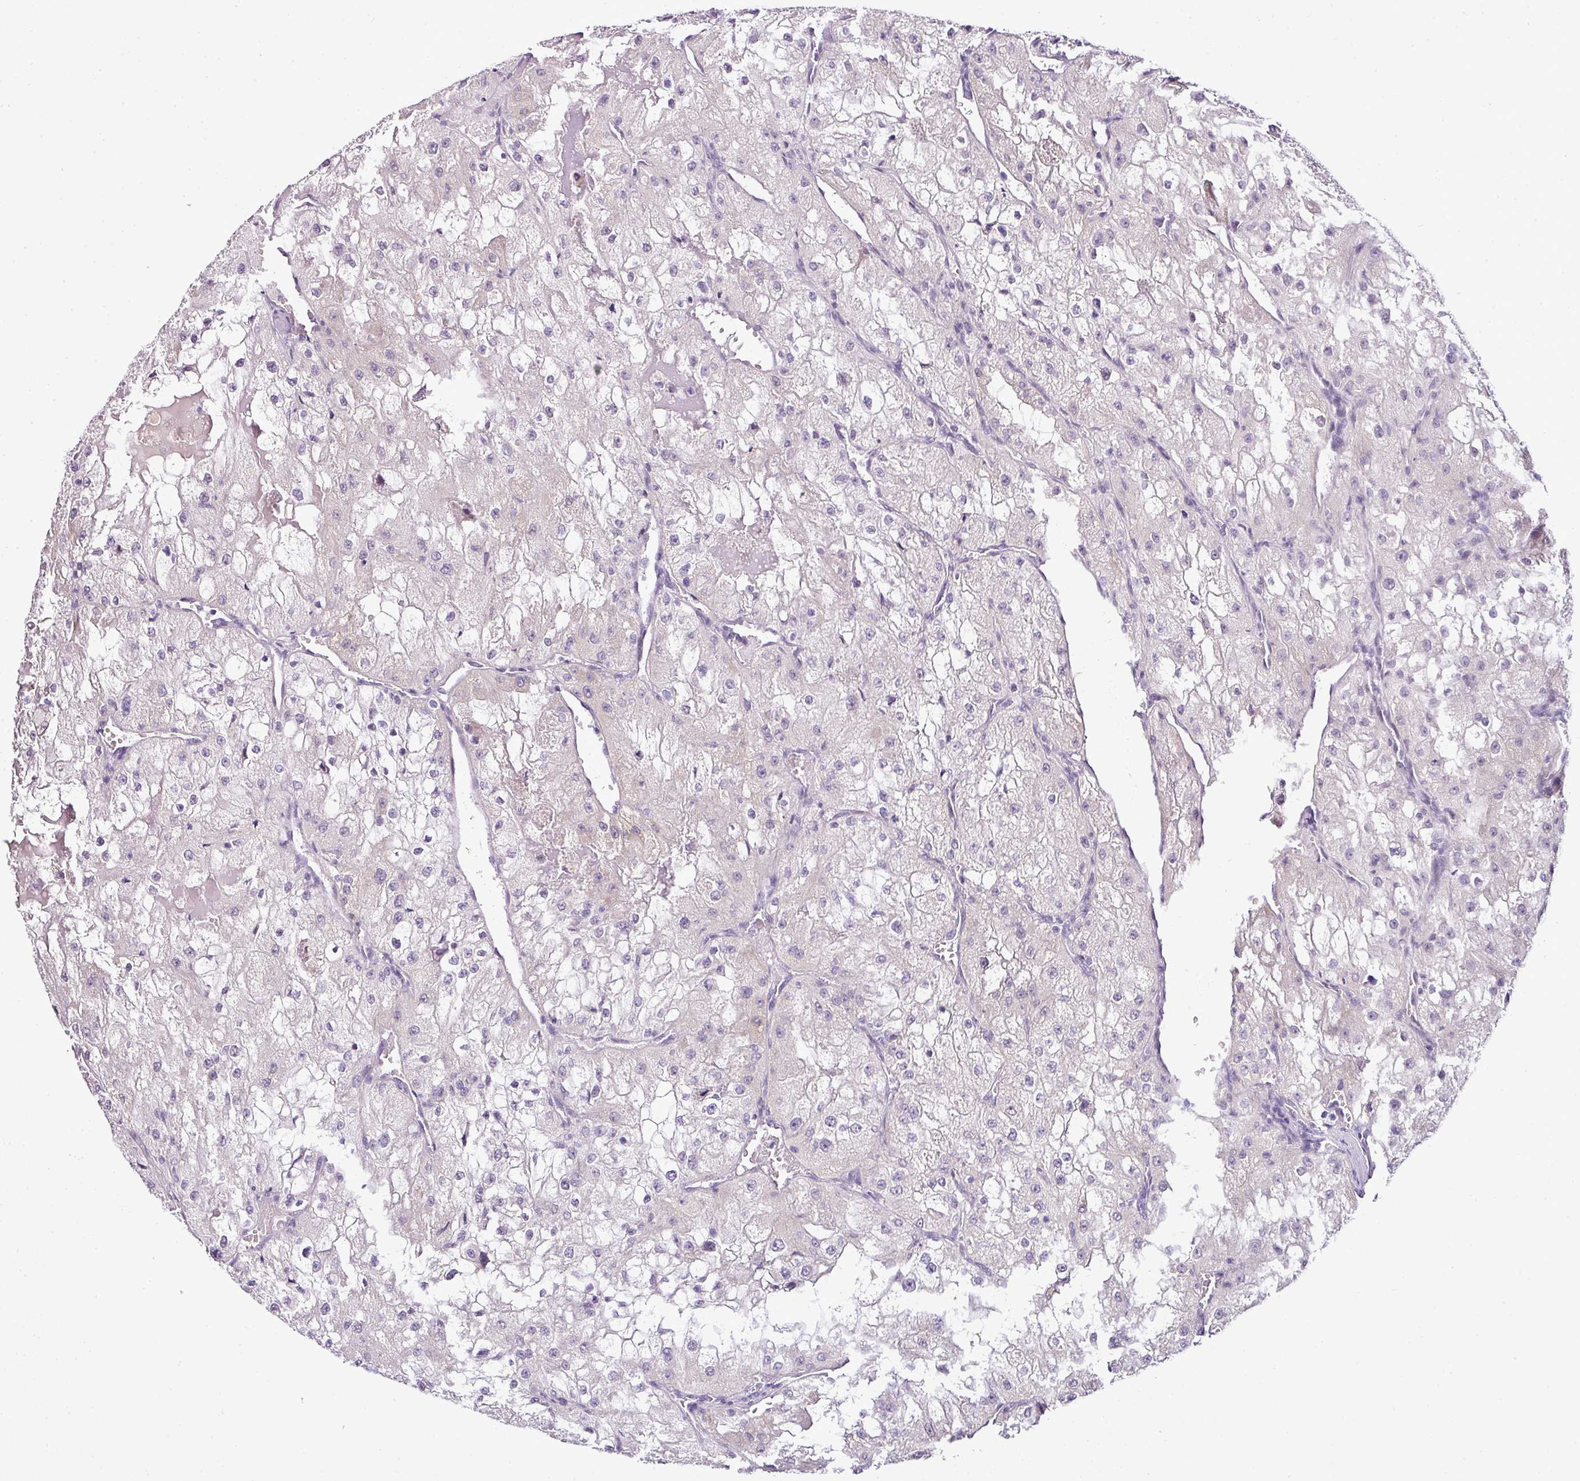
{"staining": {"intensity": "negative", "quantity": "none", "location": "none"}, "tissue": "renal cancer", "cell_type": "Tumor cells", "image_type": "cancer", "snomed": [{"axis": "morphology", "description": "Adenocarcinoma, NOS"}, {"axis": "topography", "description": "Kidney"}], "caption": "This is an immunohistochemistry (IHC) histopathology image of renal adenocarcinoma. There is no staining in tumor cells.", "gene": "TEX30", "patient": {"sex": "female", "age": 74}}